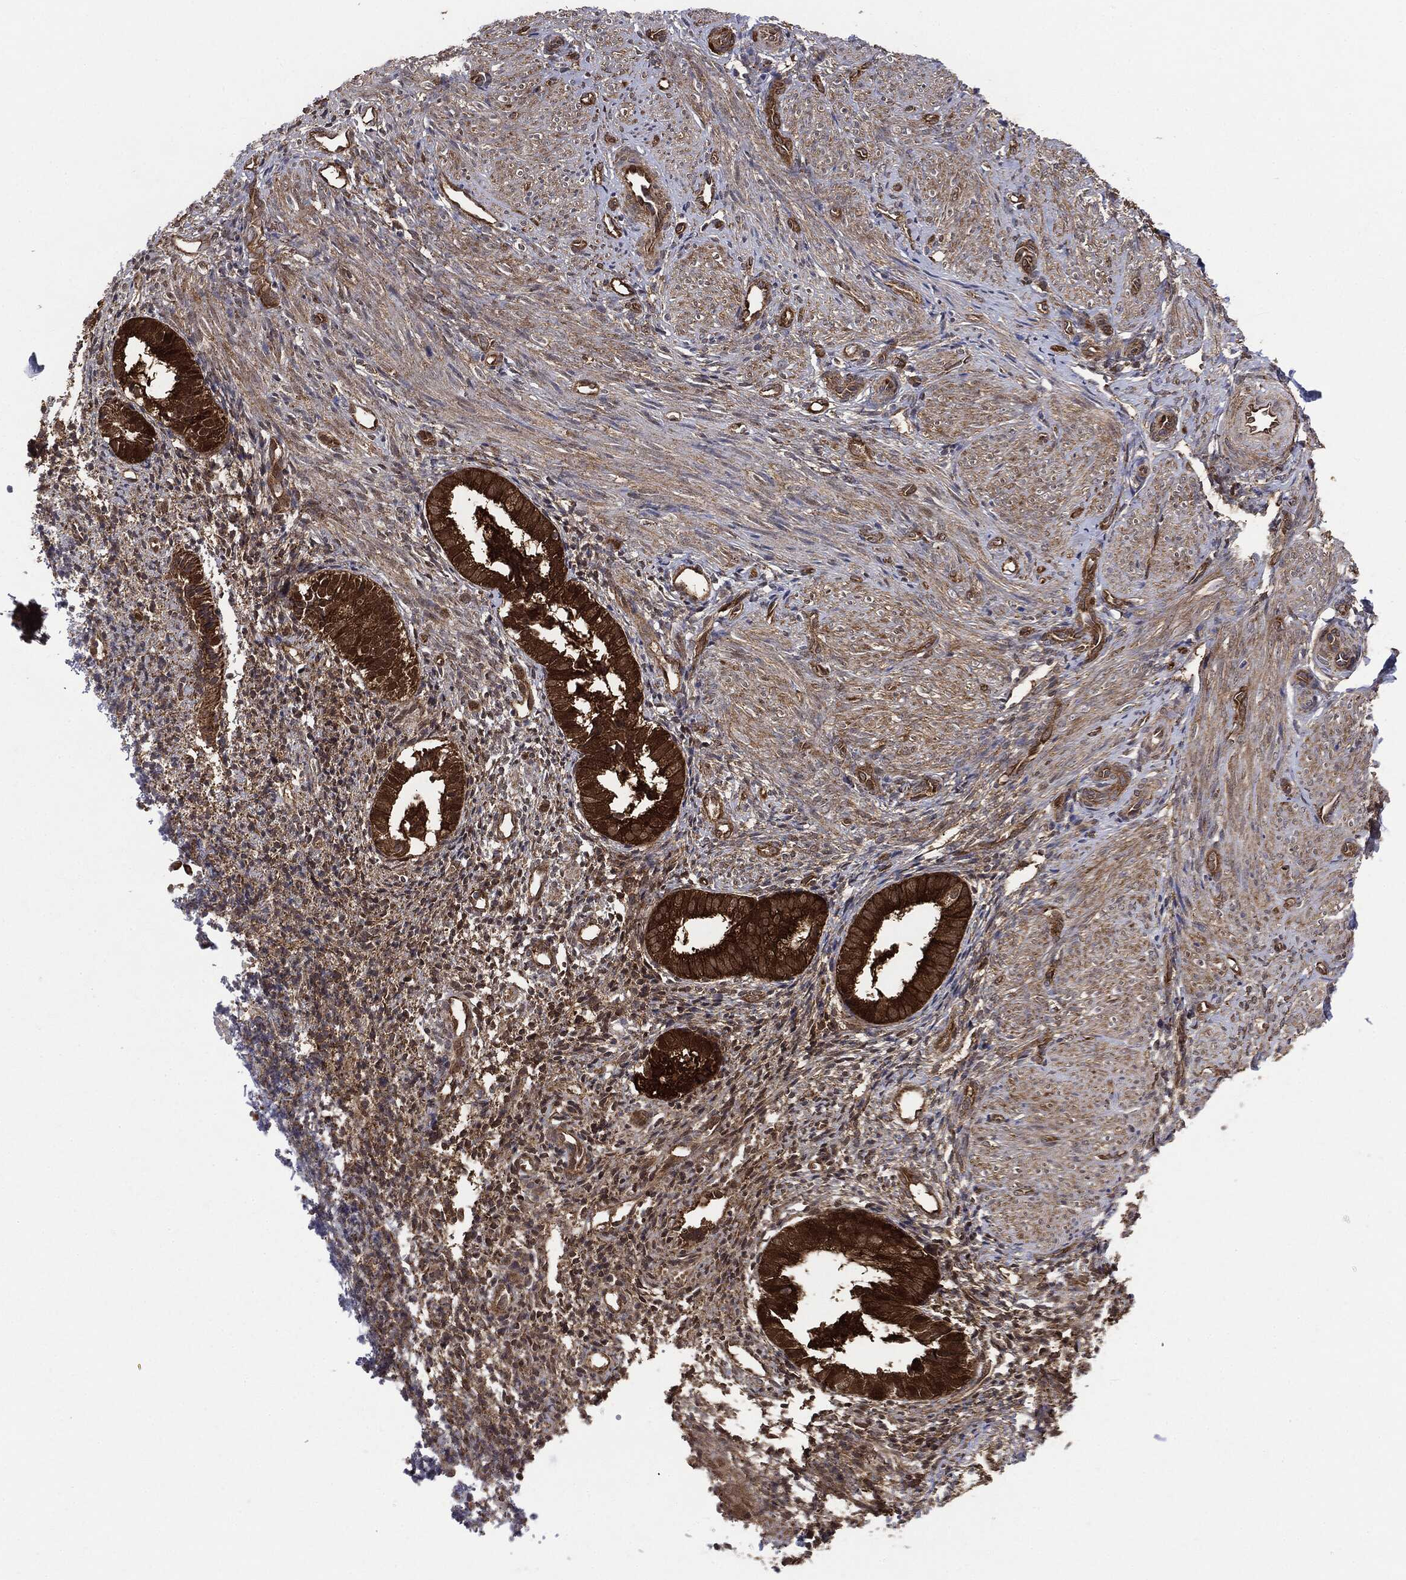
{"staining": {"intensity": "moderate", "quantity": ">75%", "location": "cytoplasmic/membranous"}, "tissue": "endometrium", "cell_type": "Cells in endometrial stroma", "image_type": "normal", "snomed": [{"axis": "morphology", "description": "Normal tissue, NOS"}, {"axis": "topography", "description": "Endometrium"}], "caption": "Immunohistochemical staining of normal endometrium demonstrates >75% levels of moderate cytoplasmic/membranous protein positivity in approximately >75% of cells in endometrial stroma. The staining was performed using DAB (3,3'-diaminobenzidine) to visualize the protein expression in brown, while the nuclei were stained in blue with hematoxylin (Magnification: 20x).", "gene": "NME1", "patient": {"sex": "female", "age": 47}}